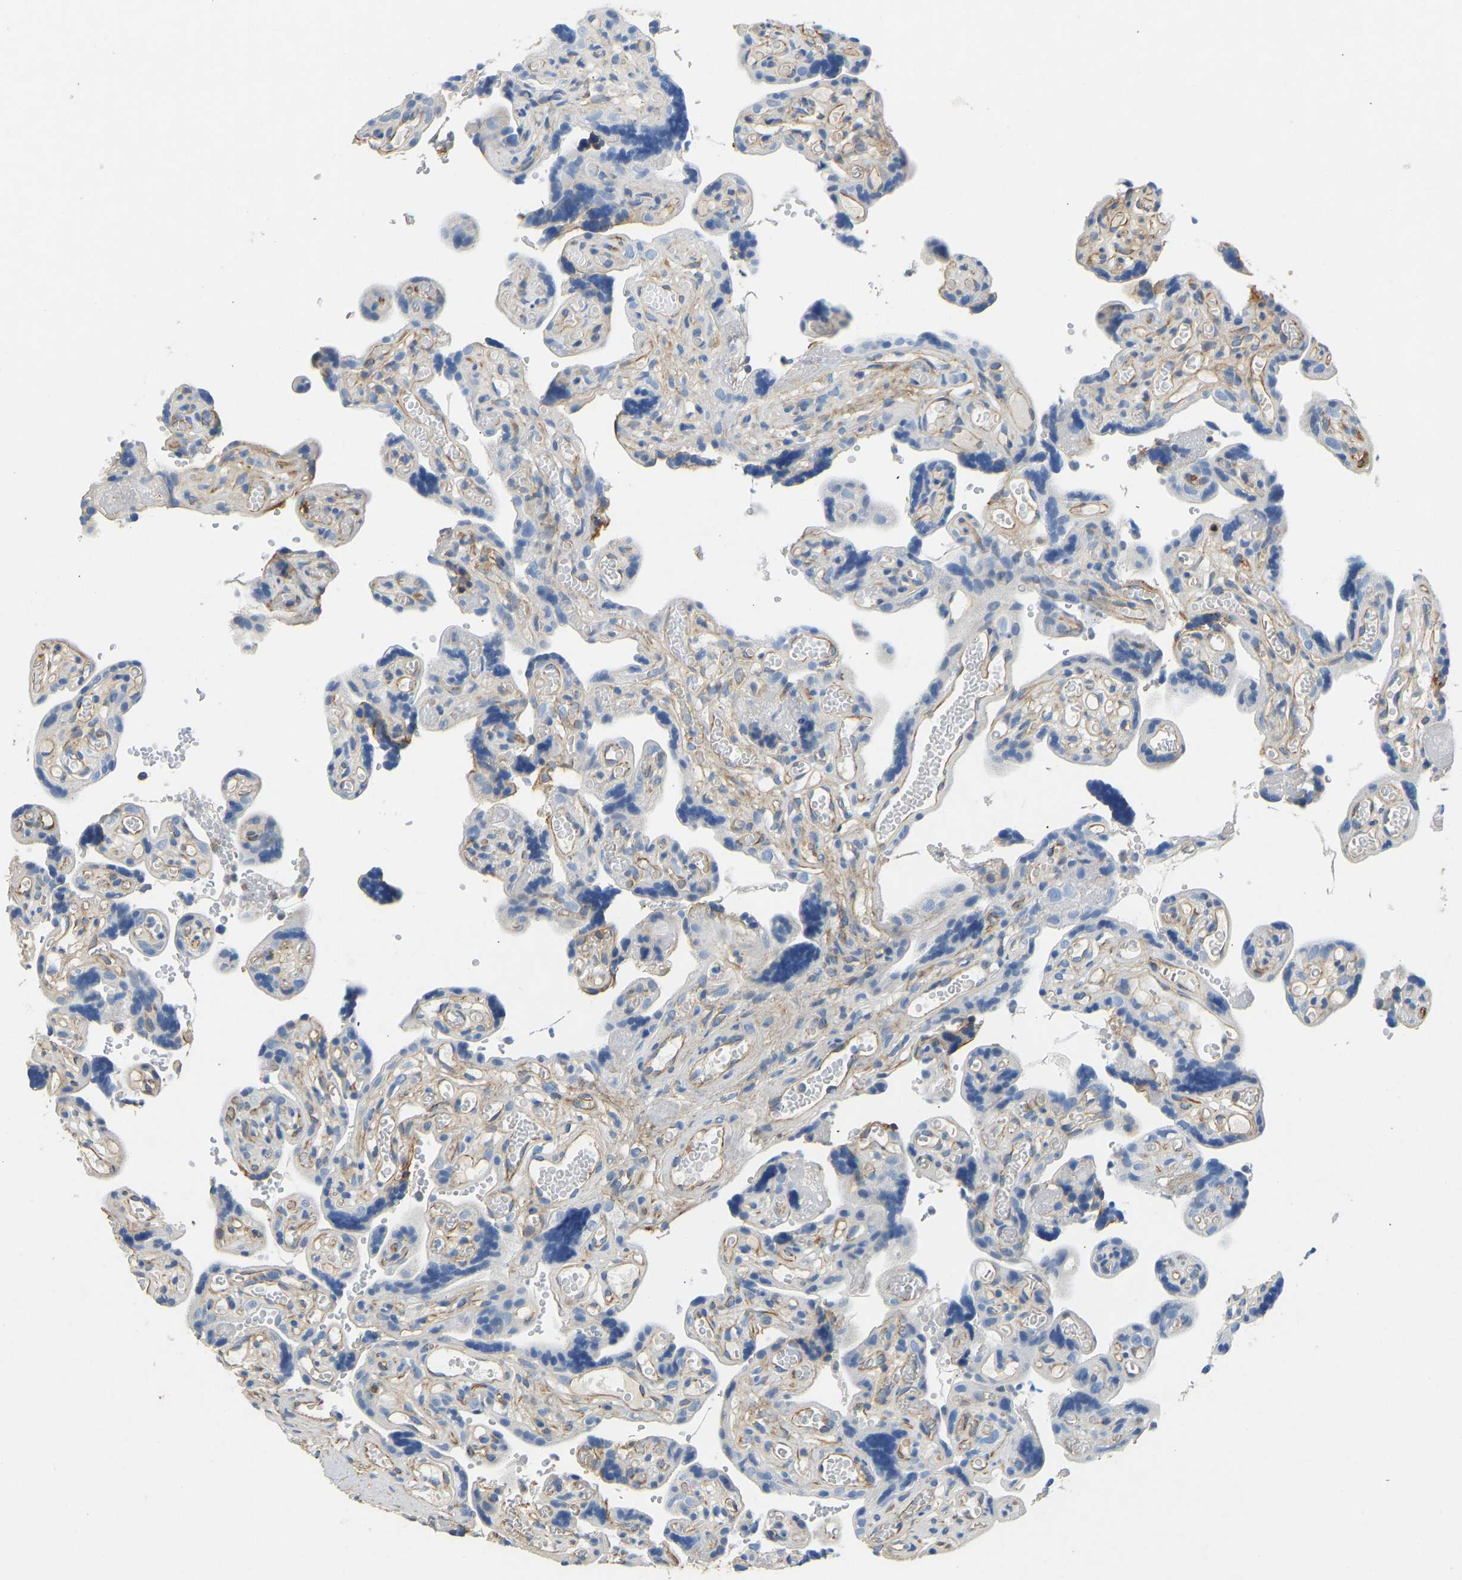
{"staining": {"intensity": "moderate", "quantity": "<25%", "location": "cytoplasmic/membranous"}, "tissue": "placenta", "cell_type": "Decidual cells", "image_type": "normal", "snomed": [{"axis": "morphology", "description": "Normal tissue, NOS"}, {"axis": "topography", "description": "Placenta"}], "caption": "Immunohistochemical staining of normal human placenta exhibits <25% levels of moderate cytoplasmic/membranous protein staining in about <25% of decidual cells.", "gene": "TECTA", "patient": {"sex": "female", "age": 30}}